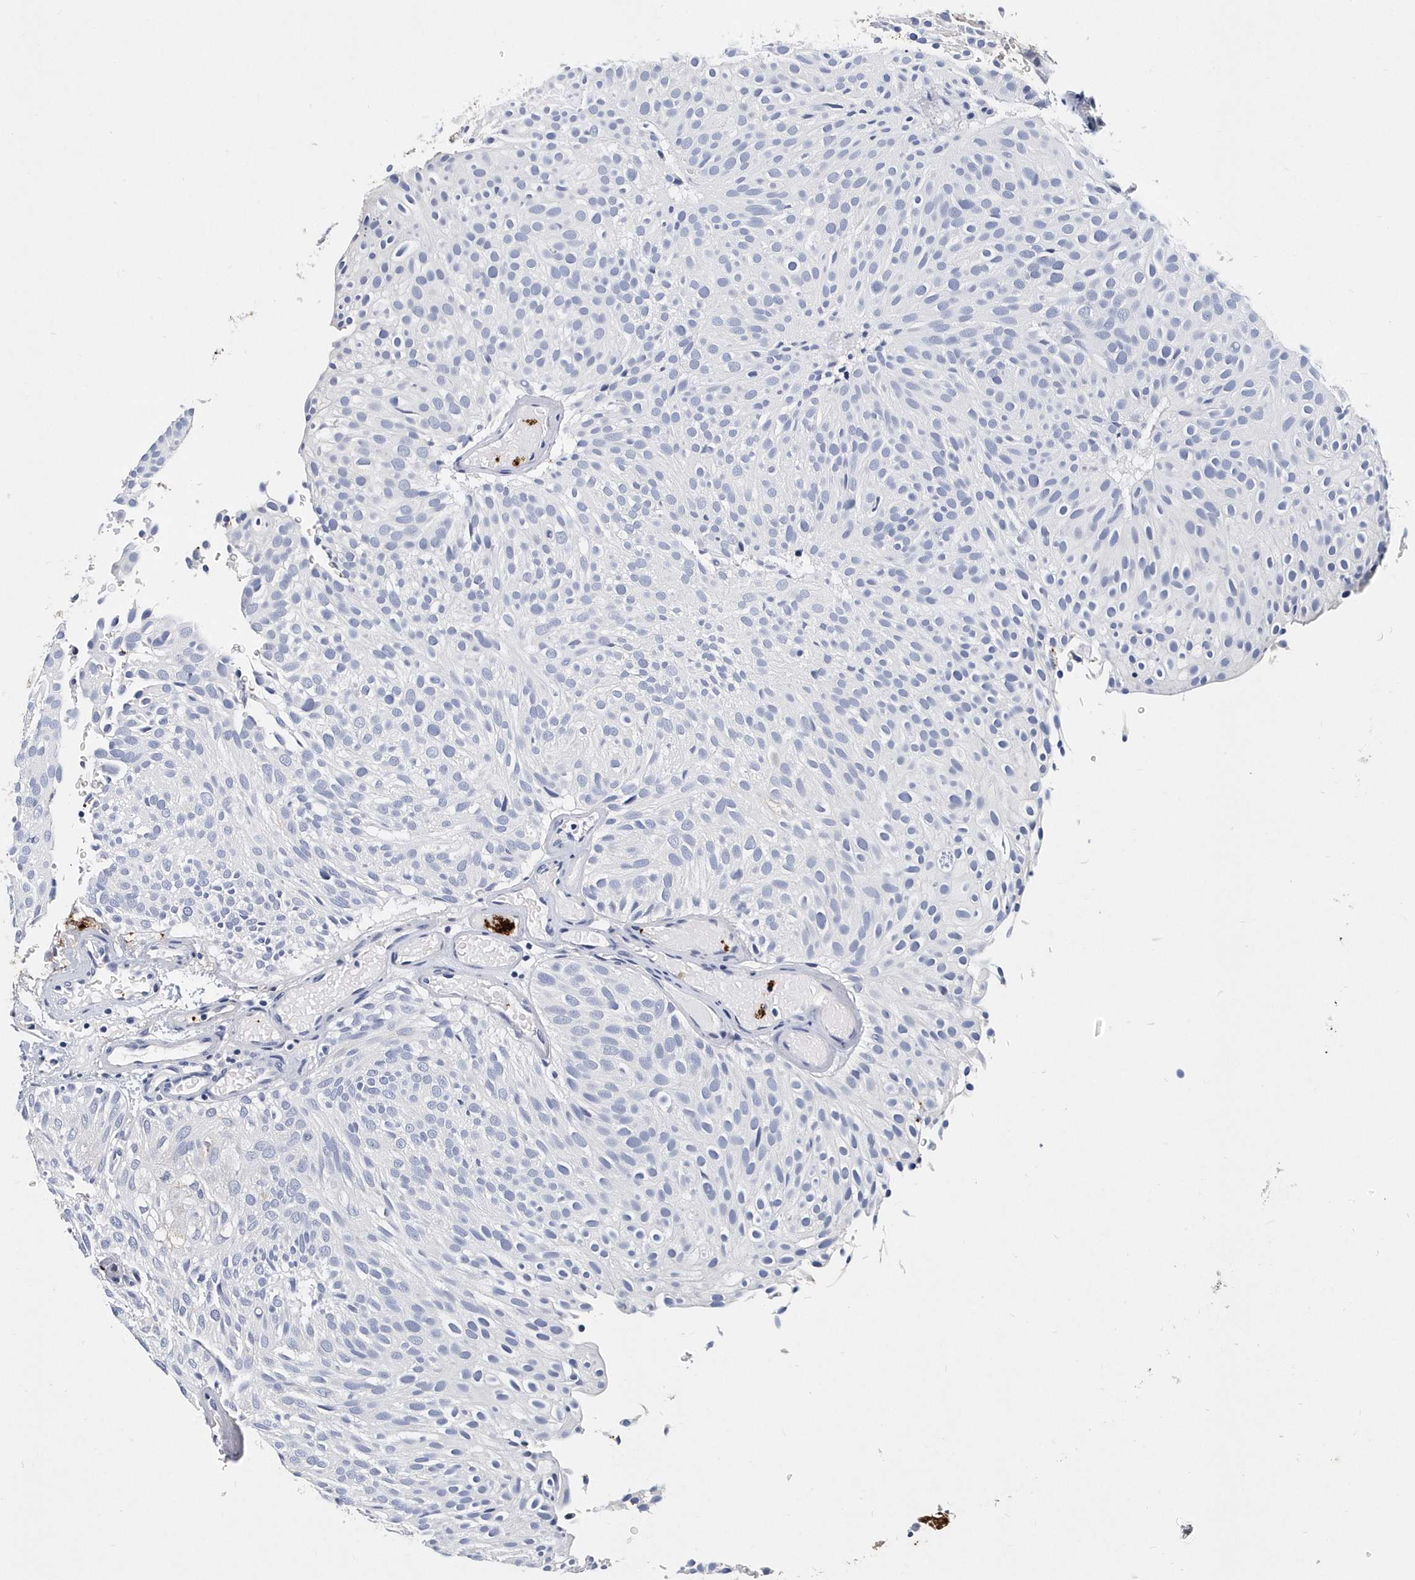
{"staining": {"intensity": "negative", "quantity": "none", "location": "none"}, "tissue": "urothelial cancer", "cell_type": "Tumor cells", "image_type": "cancer", "snomed": [{"axis": "morphology", "description": "Urothelial carcinoma, Low grade"}, {"axis": "topography", "description": "Urinary bladder"}], "caption": "Immunohistochemistry (IHC) image of neoplastic tissue: human urothelial cancer stained with DAB (3,3'-diaminobenzidine) reveals no significant protein positivity in tumor cells.", "gene": "ITGA2B", "patient": {"sex": "male", "age": 78}}